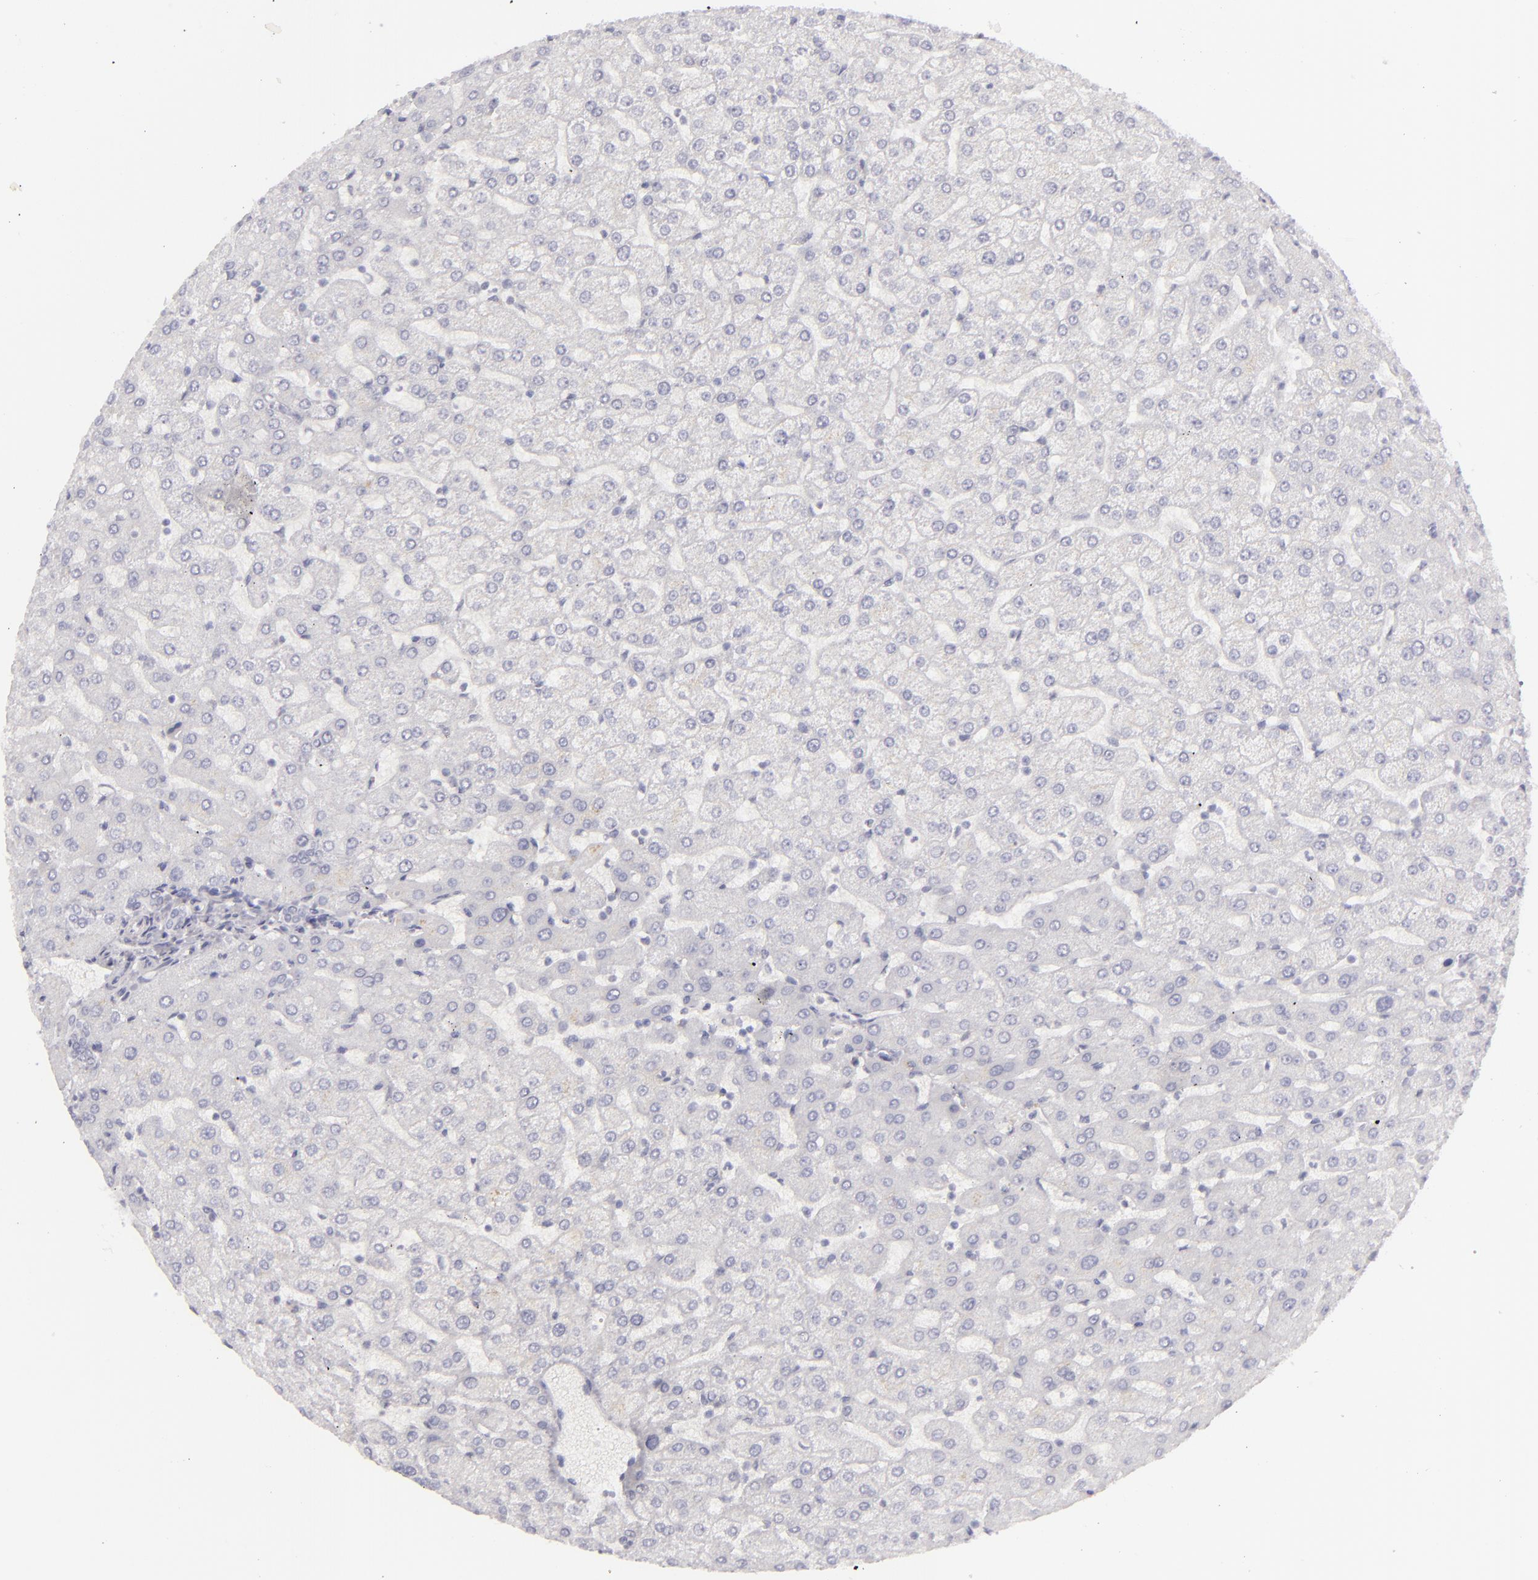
{"staining": {"intensity": "negative", "quantity": "none", "location": "none"}, "tissue": "liver", "cell_type": "Cholangiocytes", "image_type": "normal", "snomed": [{"axis": "morphology", "description": "Normal tissue, NOS"}, {"axis": "morphology", "description": "Fibrosis, NOS"}, {"axis": "topography", "description": "Liver"}], "caption": "Photomicrograph shows no protein positivity in cholangiocytes of unremarkable liver. (Brightfield microscopy of DAB (3,3'-diaminobenzidine) immunohistochemistry at high magnification).", "gene": "CDX2", "patient": {"sex": "female", "age": 29}}